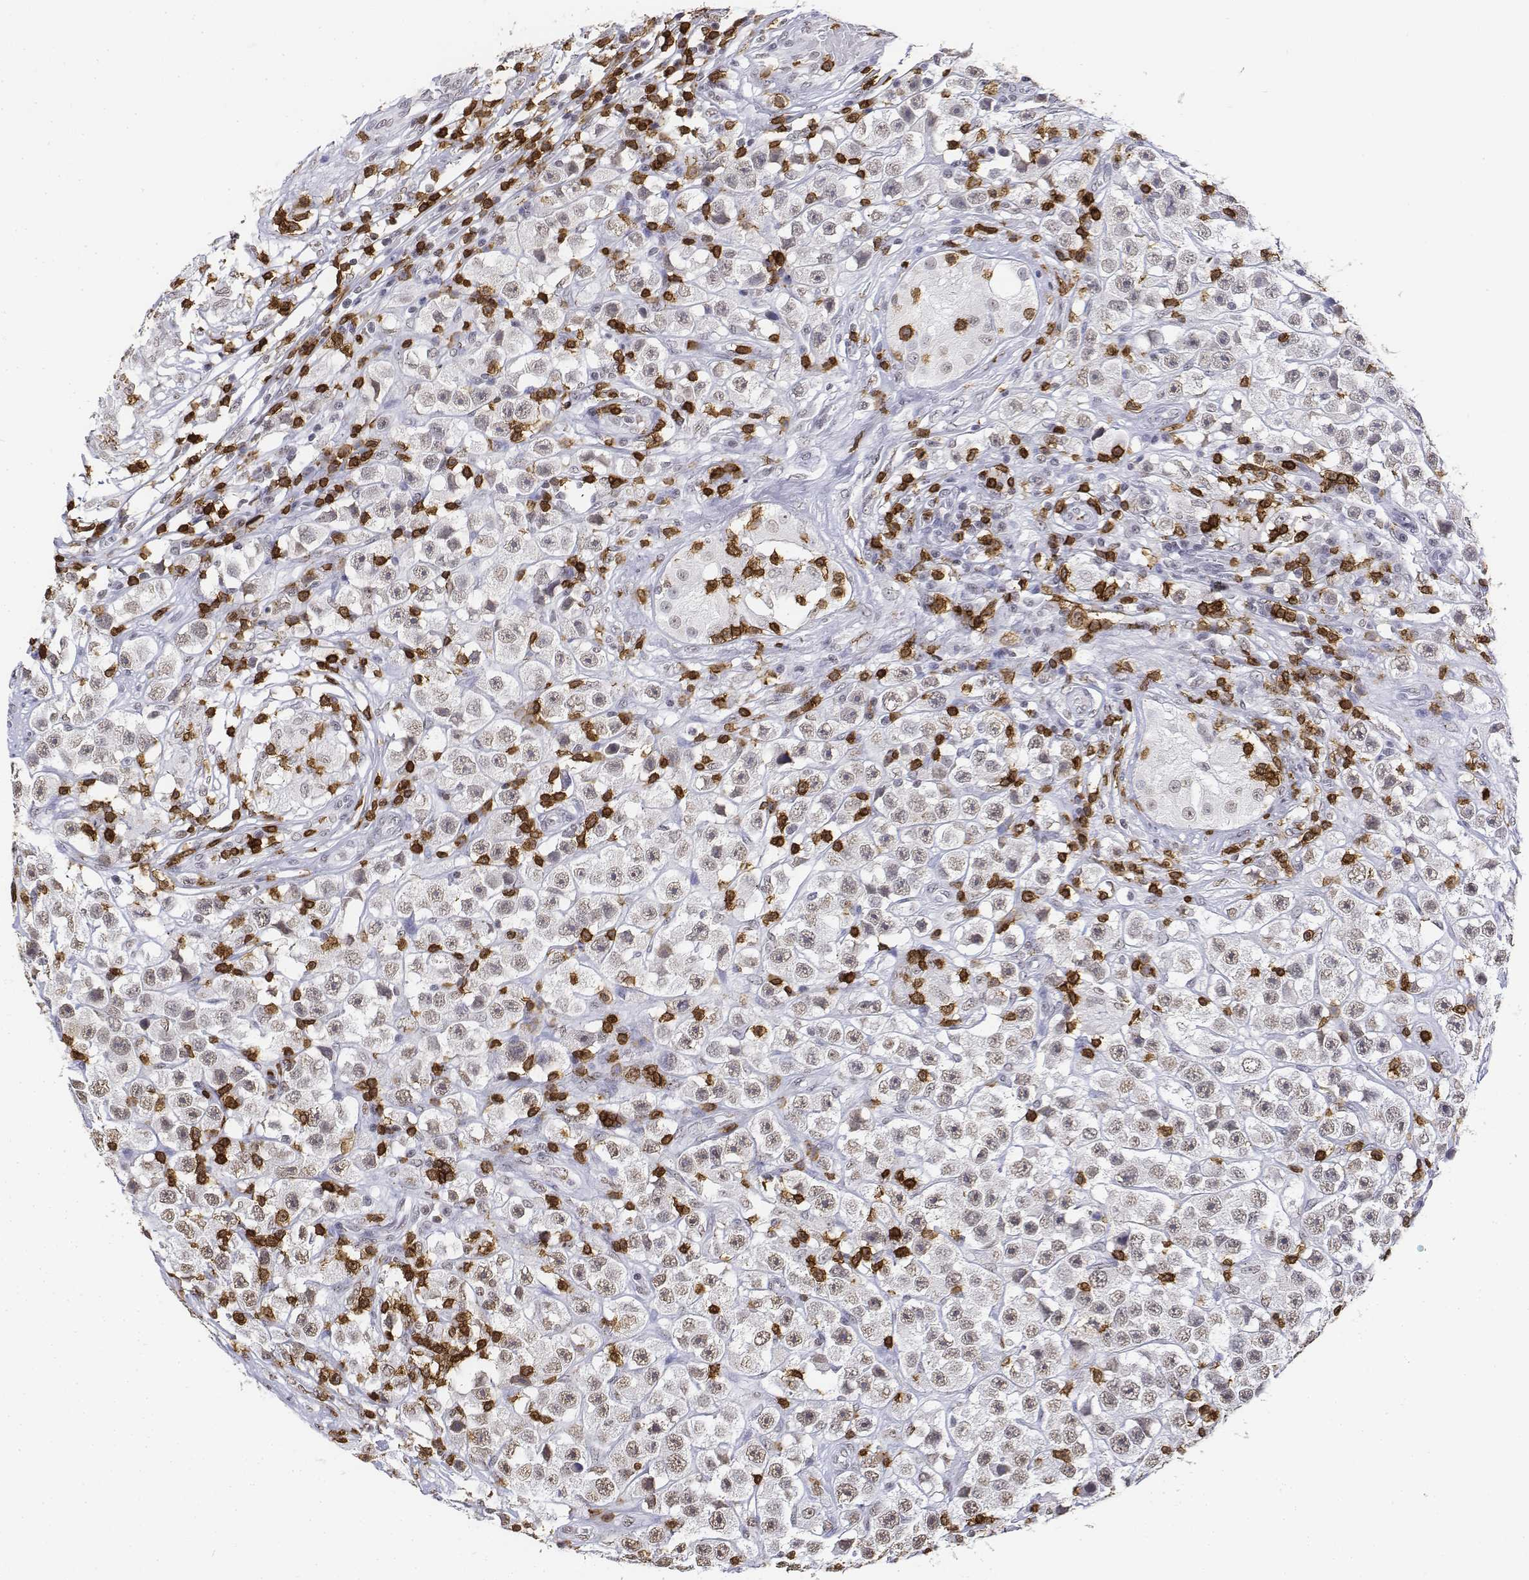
{"staining": {"intensity": "weak", "quantity": "25%-75%", "location": "nuclear"}, "tissue": "testis cancer", "cell_type": "Tumor cells", "image_type": "cancer", "snomed": [{"axis": "morphology", "description": "Seminoma, NOS"}, {"axis": "topography", "description": "Testis"}], "caption": "About 25%-75% of tumor cells in human seminoma (testis) demonstrate weak nuclear protein staining as visualized by brown immunohistochemical staining.", "gene": "CD3E", "patient": {"sex": "male", "age": 45}}